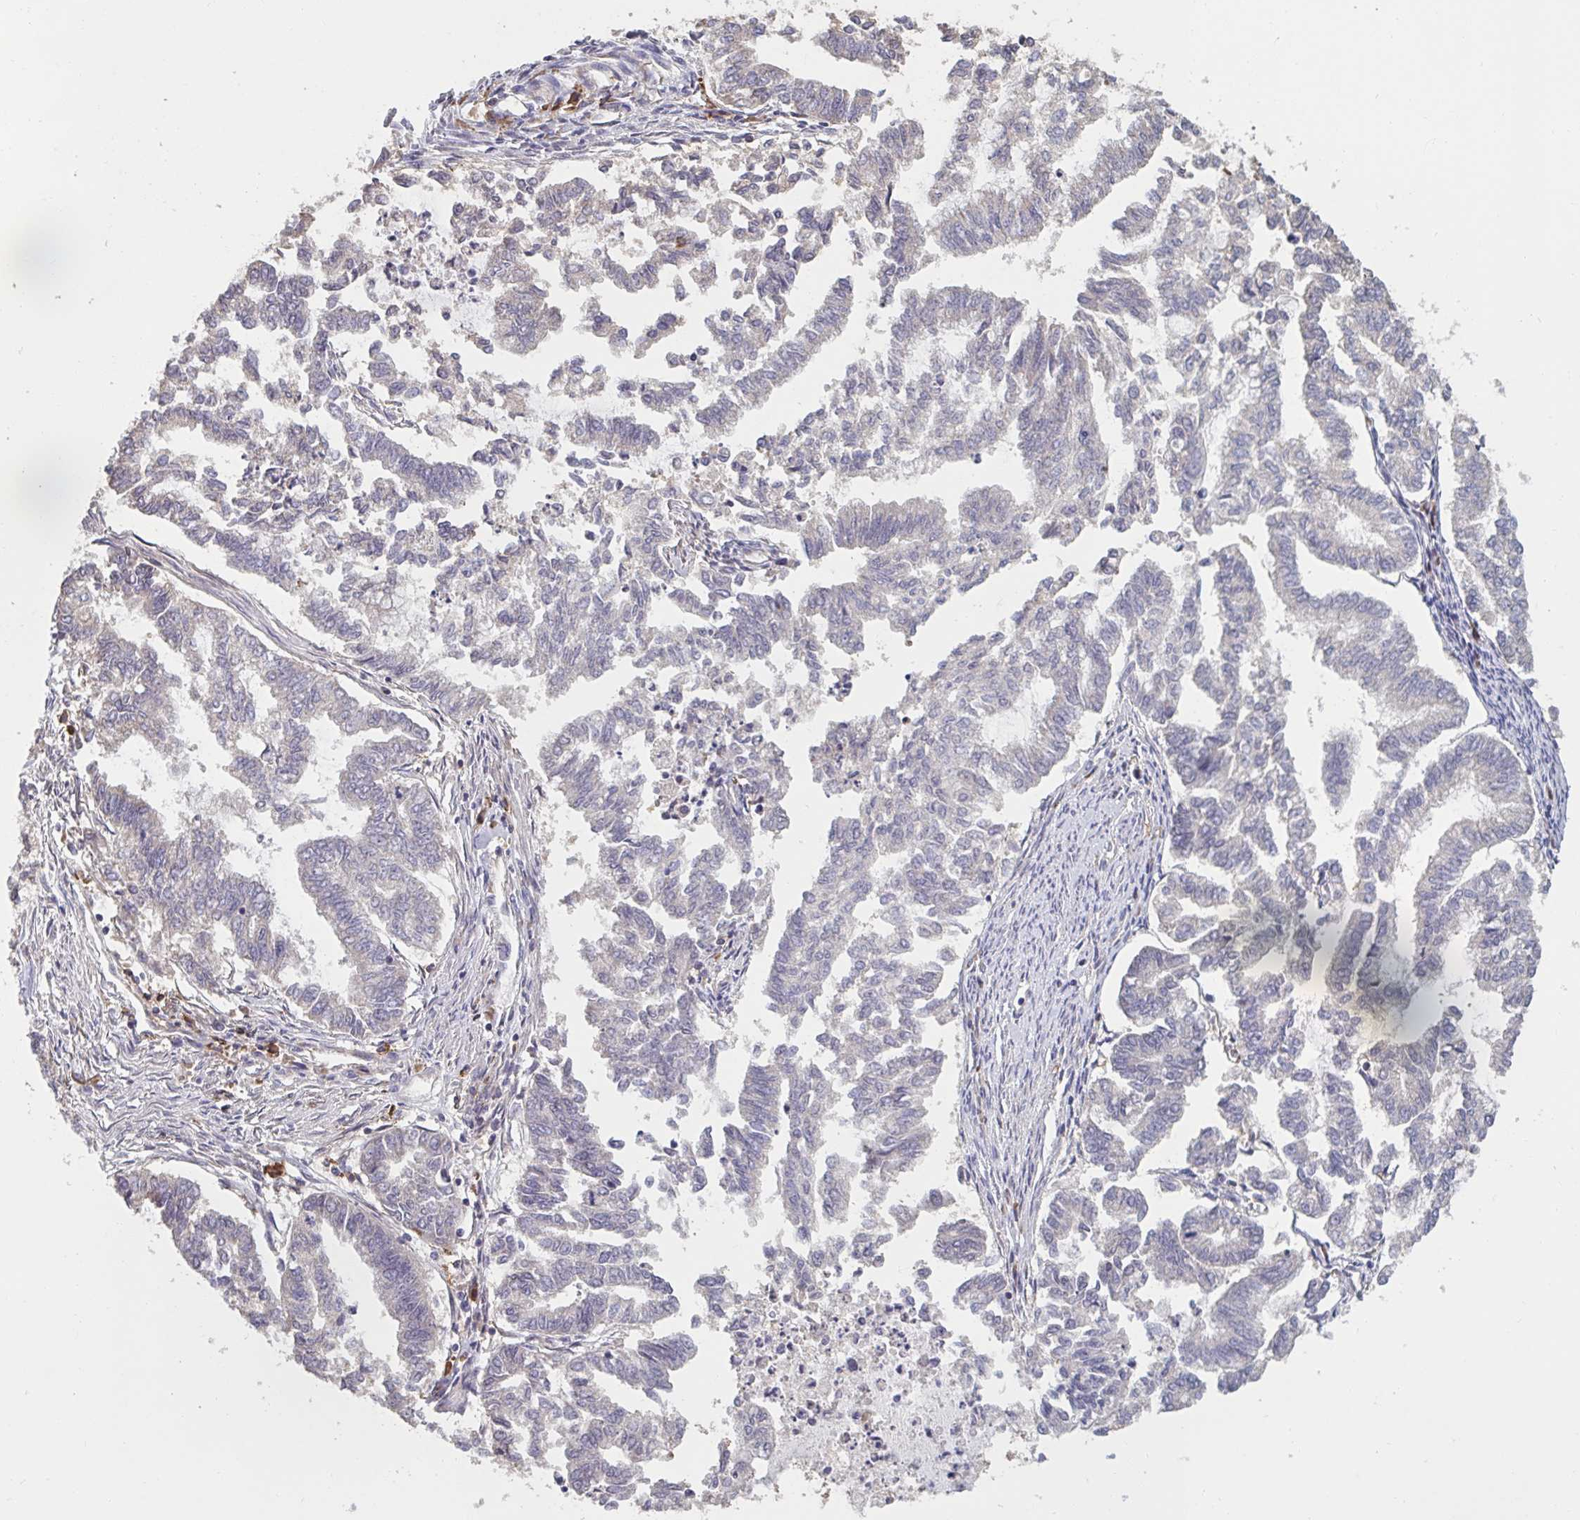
{"staining": {"intensity": "negative", "quantity": "none", "location": "none"}, "tissue": "endometrial cancer", "cell_type": "Tumor cells", "image_type": "cancer", "snomed": [{"axis": "morphology", "description": "Adenocarcinoma, NOS"}, {"axis": "topography", "description": "Endometrium"}], "caption": "Immunohistochemical staining of endometrial cancer (adenocarcinoma) demonstrates no significant staining in tumor cells.", "gene": "CD1E", "patient": {"sex": "female", "age": 79}}